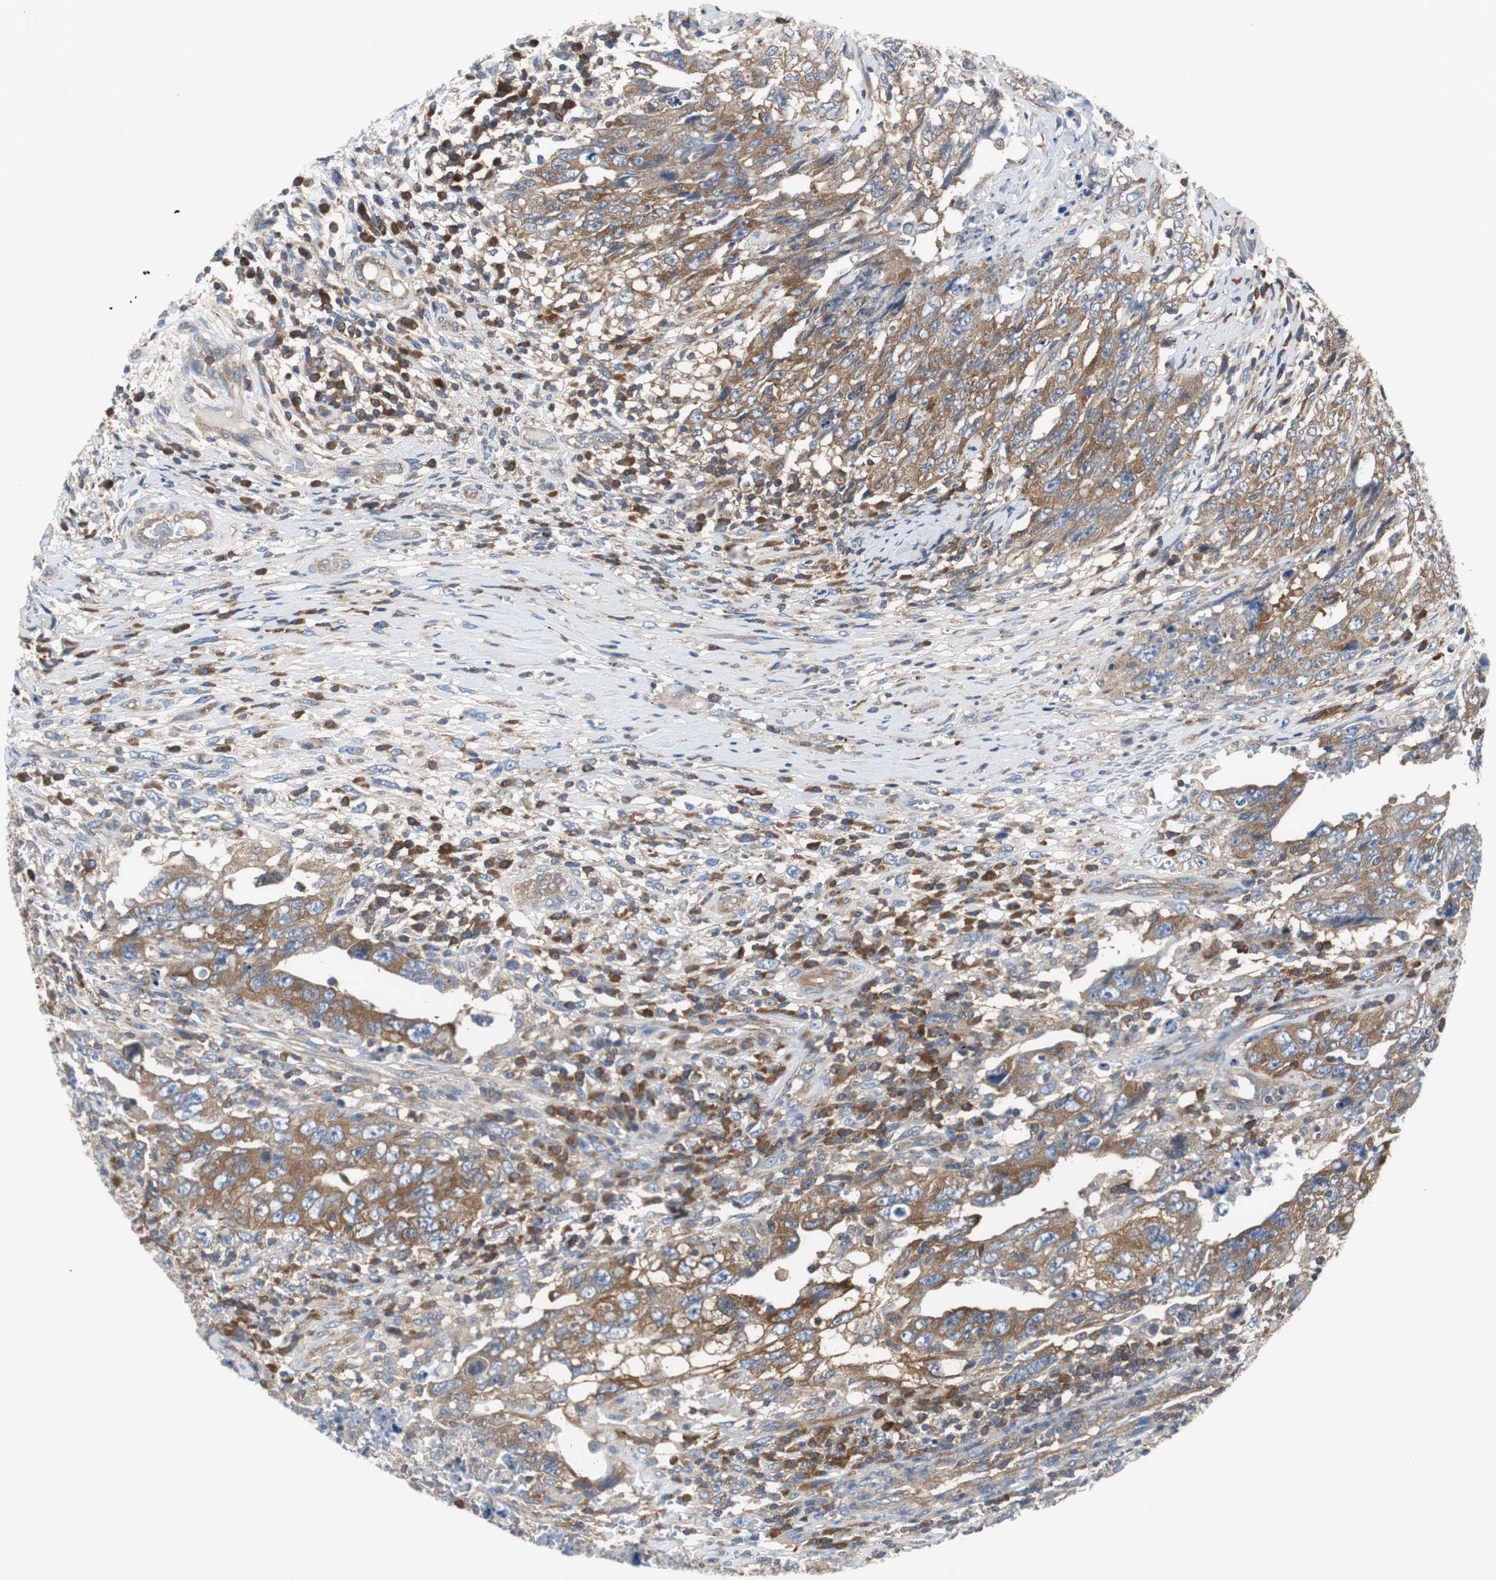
{"staining": {"intensity": "moderate", "quantity": ">75%", "location": "cytoplasmic/membranous"}, "tissue": "testis cancer", "cell_type": "Tumor cells", "image_type": "cancer", "snomed": [{"axis": "morphology", "description": "Carcinoma, Embryonal, NOS"}, {"axis": "topography", "description": "Testis"}], "caption": "About >75% of tumor cells in human embryonal carcinoma (testis) display moderate cytoplasmic/membranous protein positivity as visualized by brown immunohistochemical staining.", "gene": "BRAF", "patient": {"sex": "male", "age": 26}}